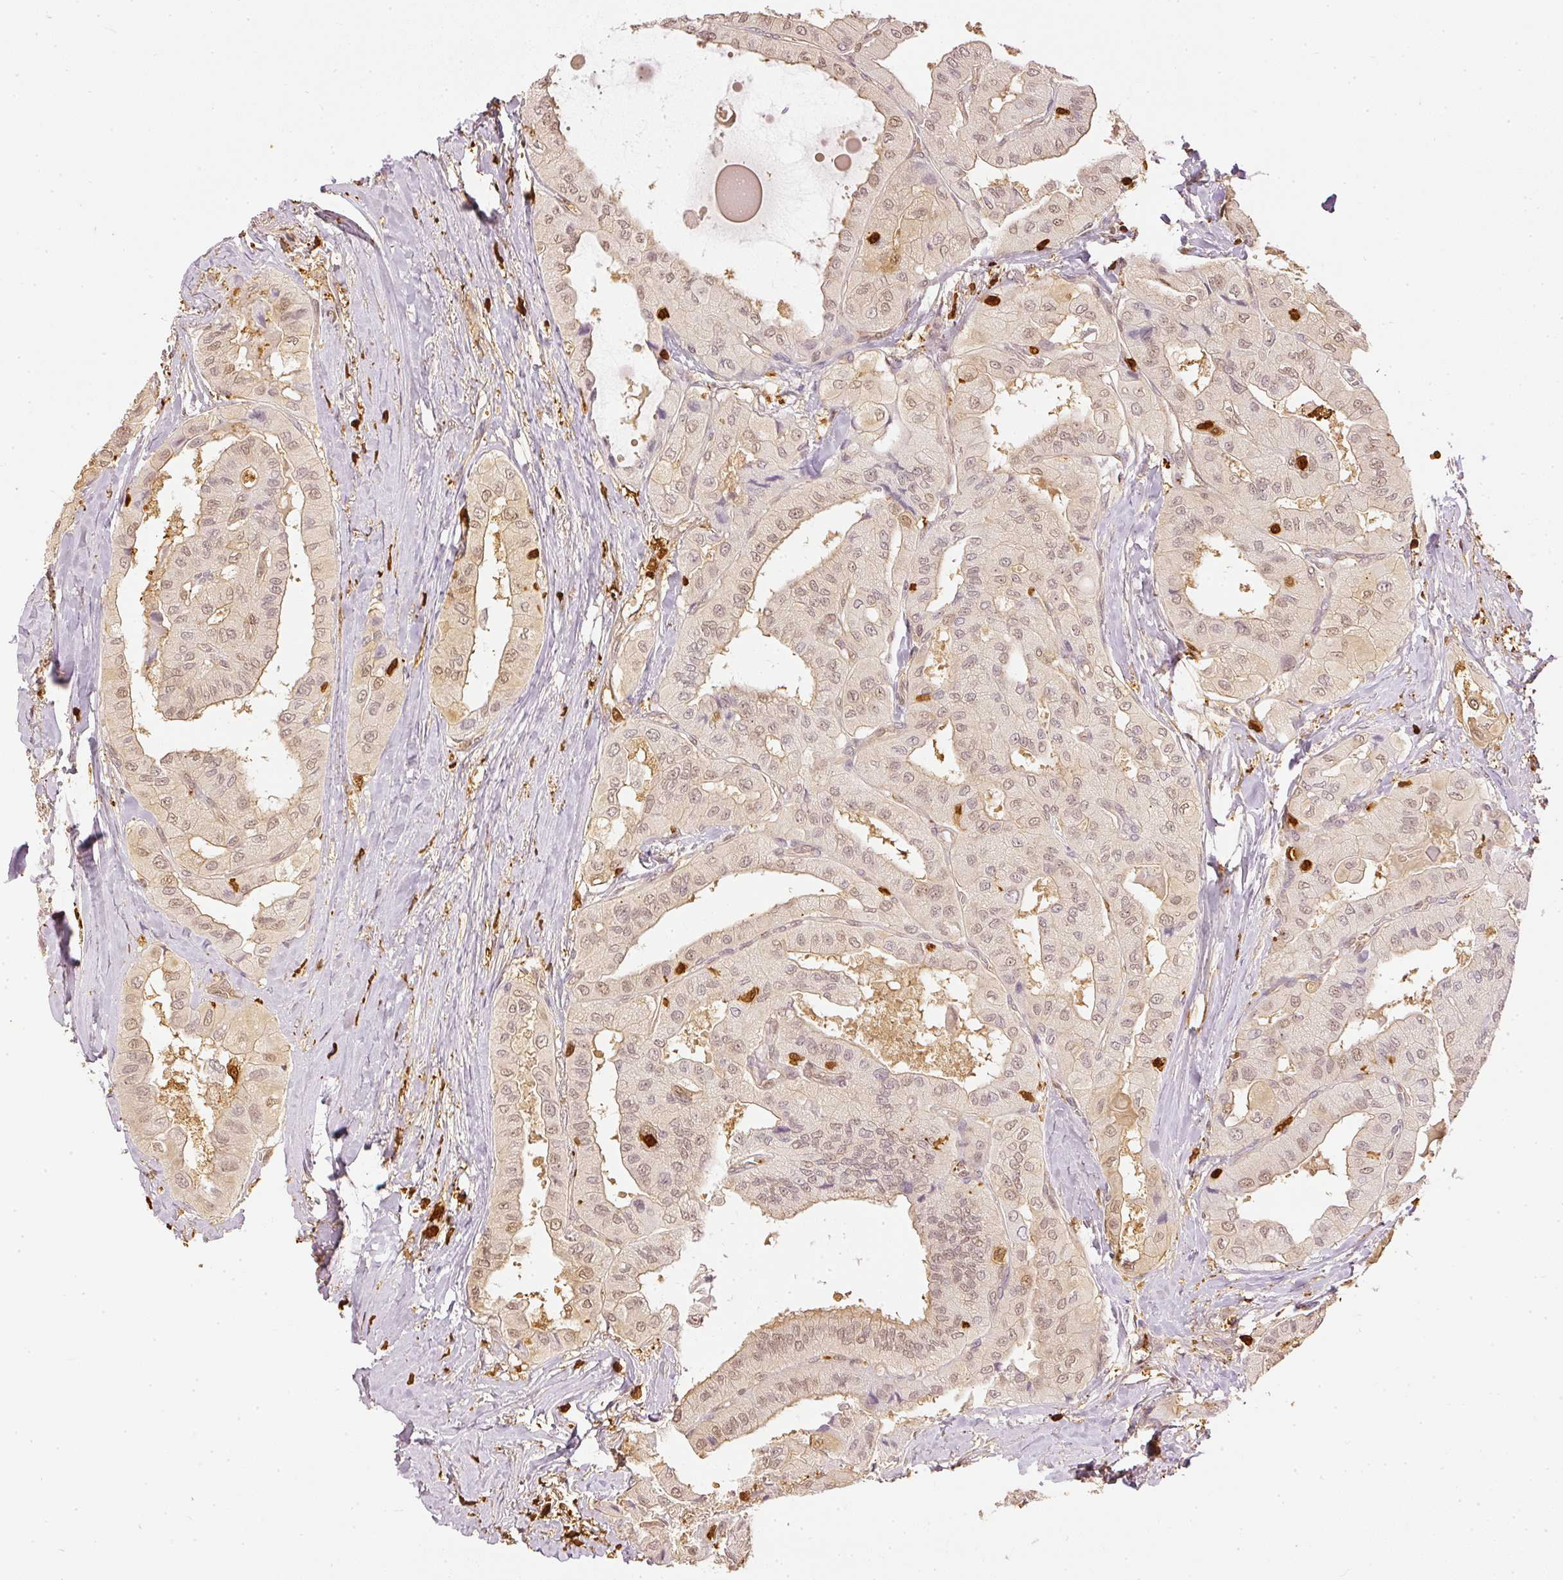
{"staining": {"intensity": "weak", "quantity": ">75%", "location": "nuclear"}, "tissue": "thyroid cancer", "cell_type": "Tumor cells", "image_type": "cancer", "snomed": [{"axis": "morphology", "description": "Normal tissue, NOS"}, {"axis": "morphology", "description": "Papillary adenocarcinoma, NOS"}, {"axis": "topography", "description": "Thyroid gland"}], "caption": "Immunohistochemical staining of human thyroid papillary adenocarcinoma shows low levels of weak nuclear expression in approximately >75% of tumor cells. (Stains: DAB (3,3'-diaminobenzidine) in brown, nuclei in blue, Microscopy: brightfield microscopy at high magnification).", "gene": "PFN1", "patient": {"sex": "female", "age": 59}}